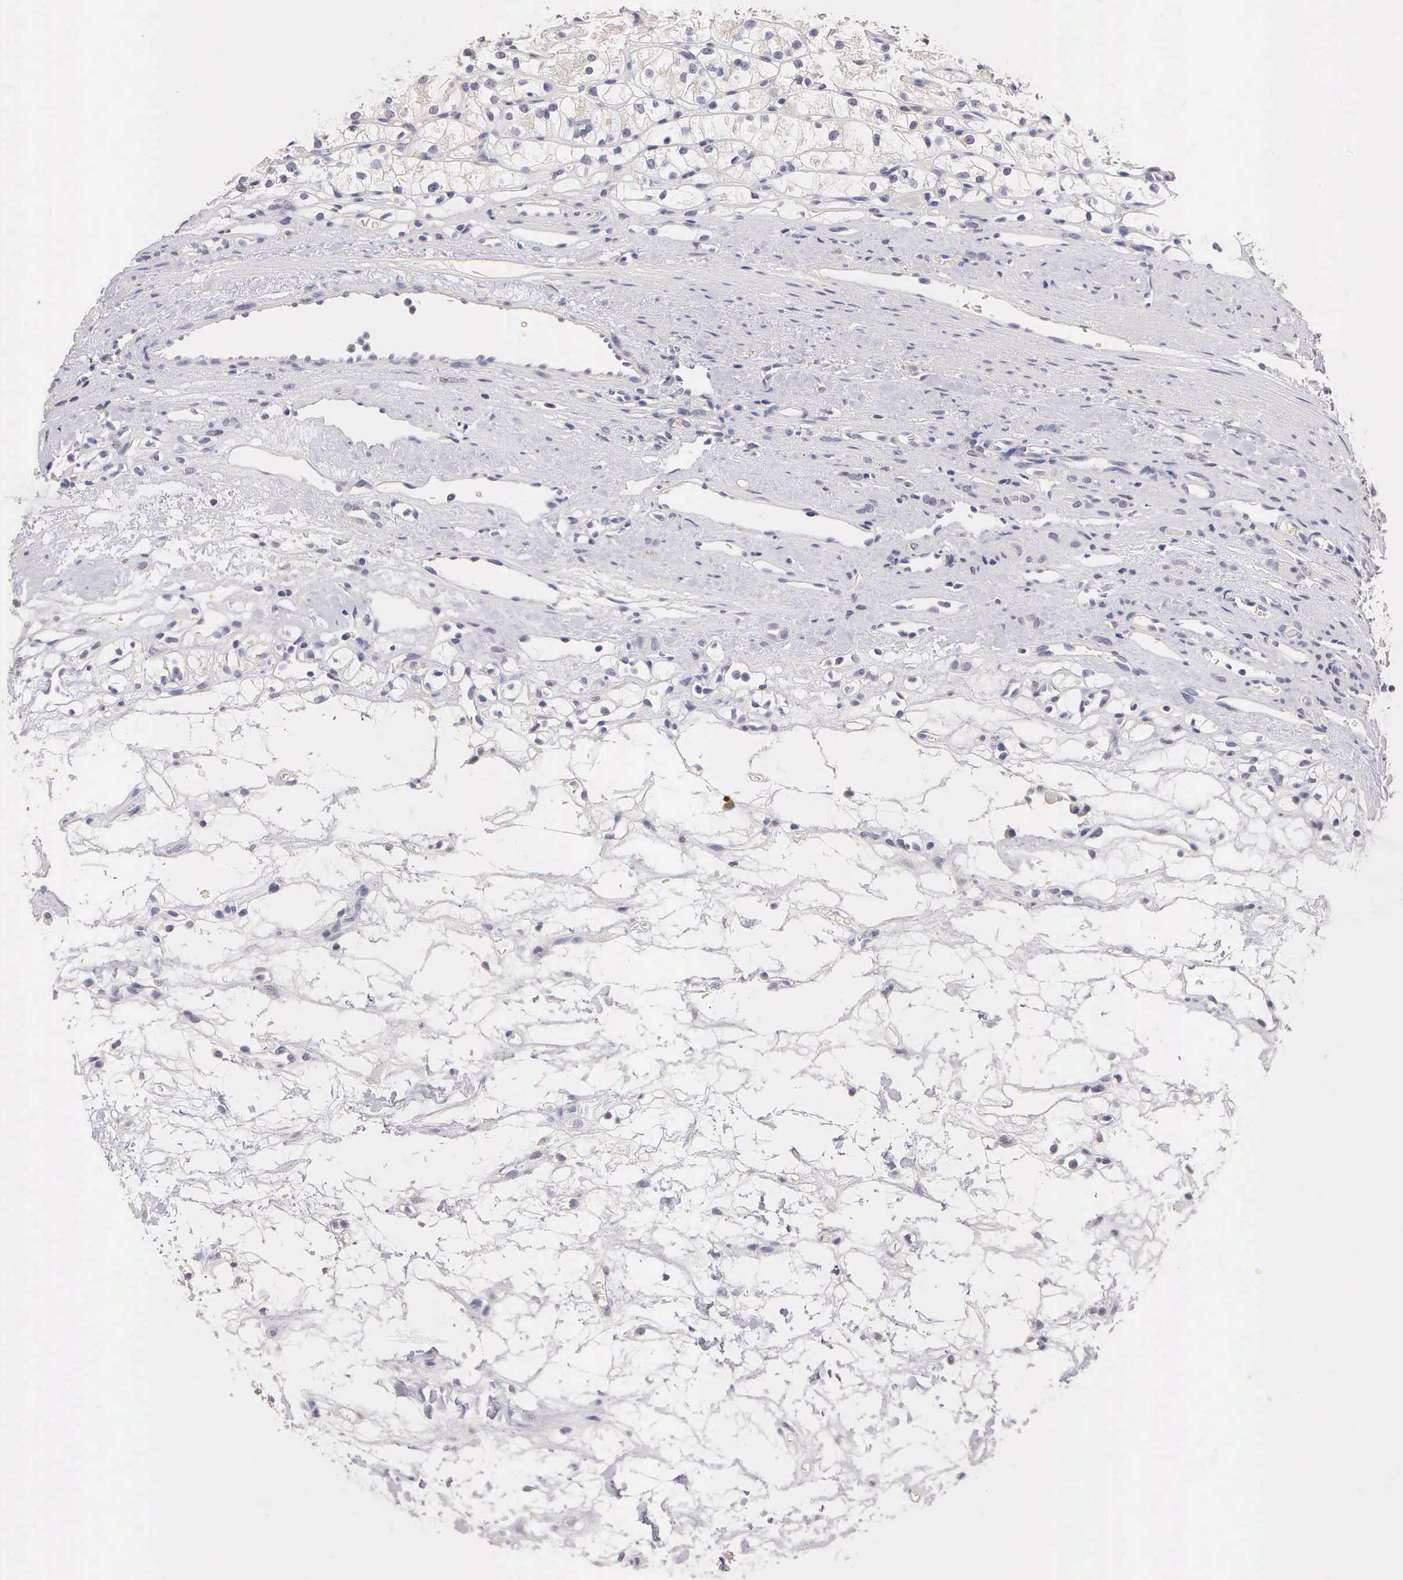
{"staining": {"intensity": "negative", "quantity": "none", "location": "none"}, "tissue": "renal cancer", "cell_type": "Tumor cells", "image_type": "cancer", "snomed": [{"axis": "morphology", "description": "Adenocarcinoma, NOS"}, {"axis": "topography", "description": "Kidney"}], "caption": "Tumor cells are negative for brown protein staining in renal cancer (adenocarcinoma).", "gene": "ESR1", "patient": {"sex": "female", "age": 60}}